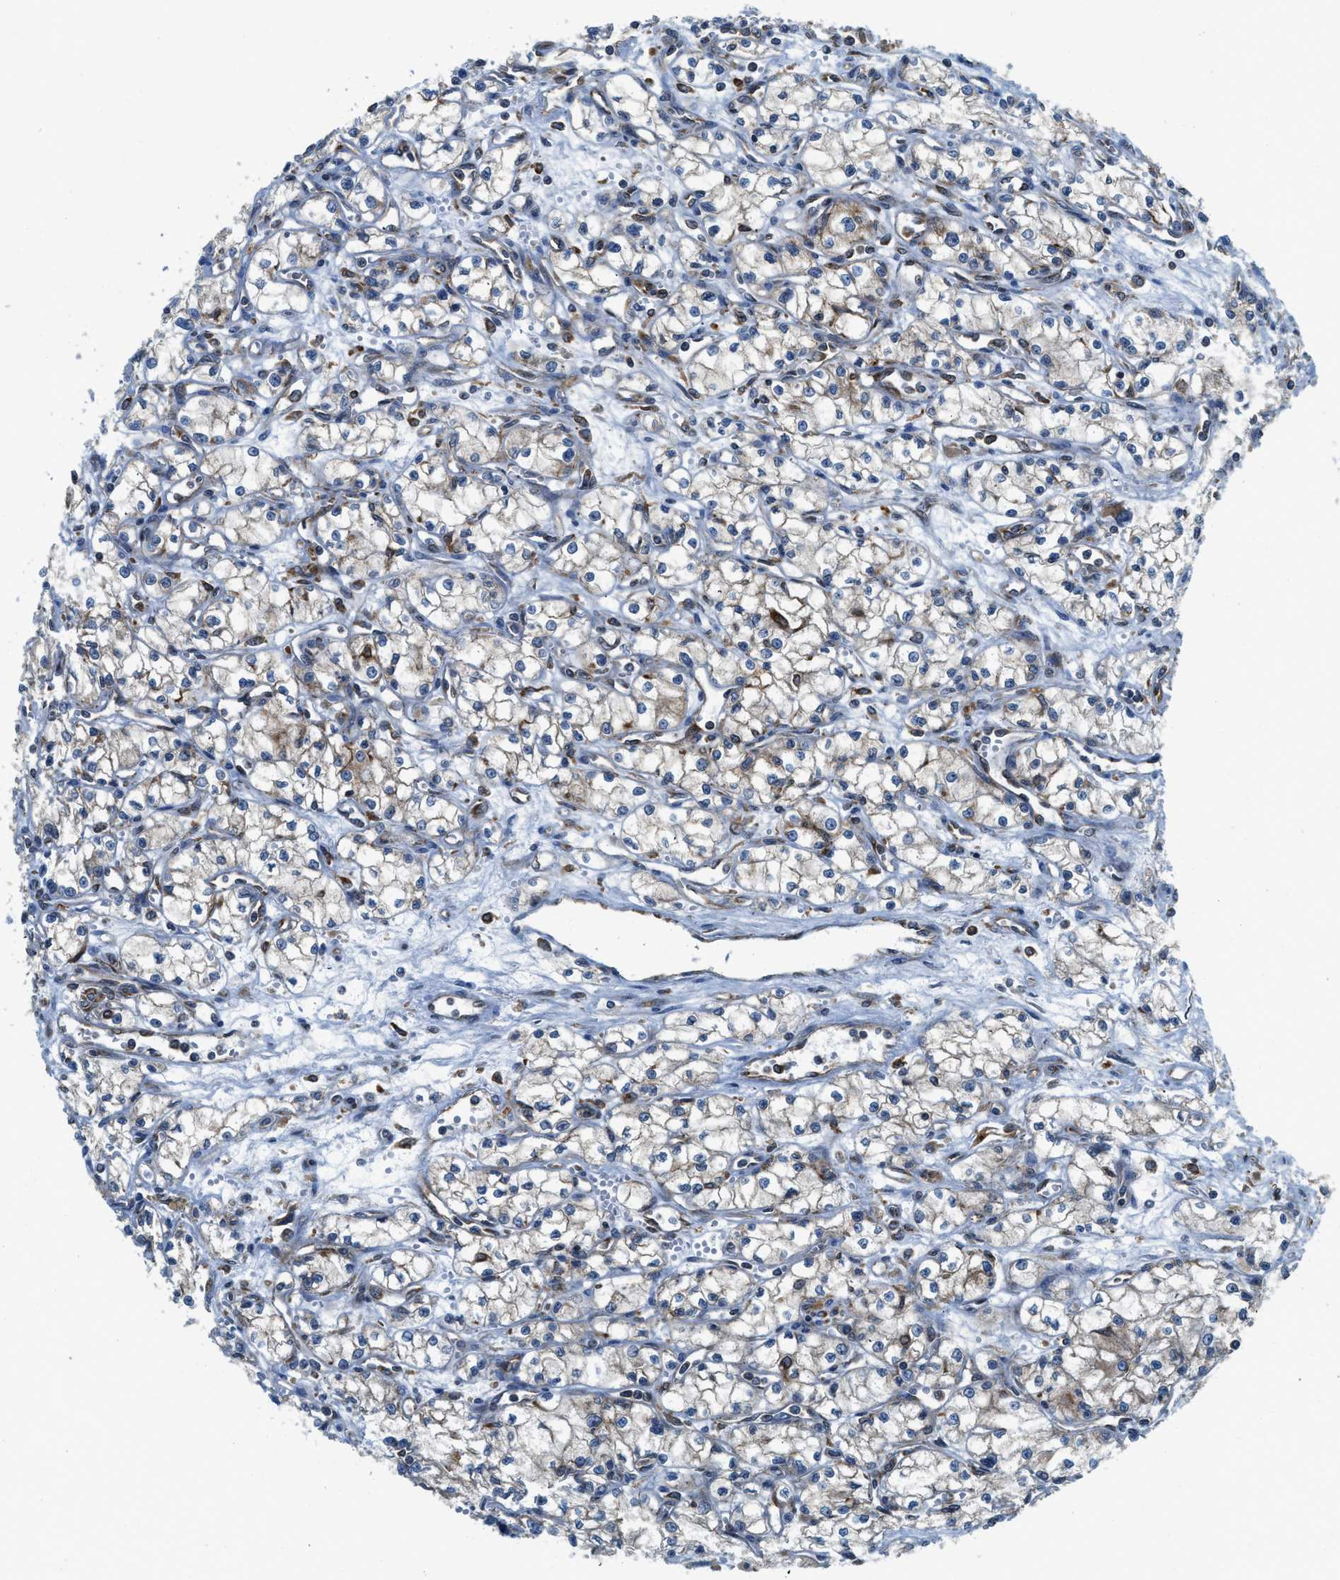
{"staining": {"intensity": "weak", "quantity": "<25%", "location": "cytoplasmic/membranous"}, "tissue": "renal cancer", "cell_type": "Tumor cells", "image_type": "cancer", "snomed": [{"axis": "morphology", "description": "Normal tissue, NOS"}, {"axis": "morphology", "description": "Adenocarcinoma, NOS"}, {"axis": "topography", "description": "Kidney"}], "caption": "High power microscopy photomicrograph of an immunohistochemistry (IHC) histopathology image of renal cancer, revealing no significant expression in tumor cells.", "gene": "BCAP31", "patient": {"sex": "male", "age": 59}}